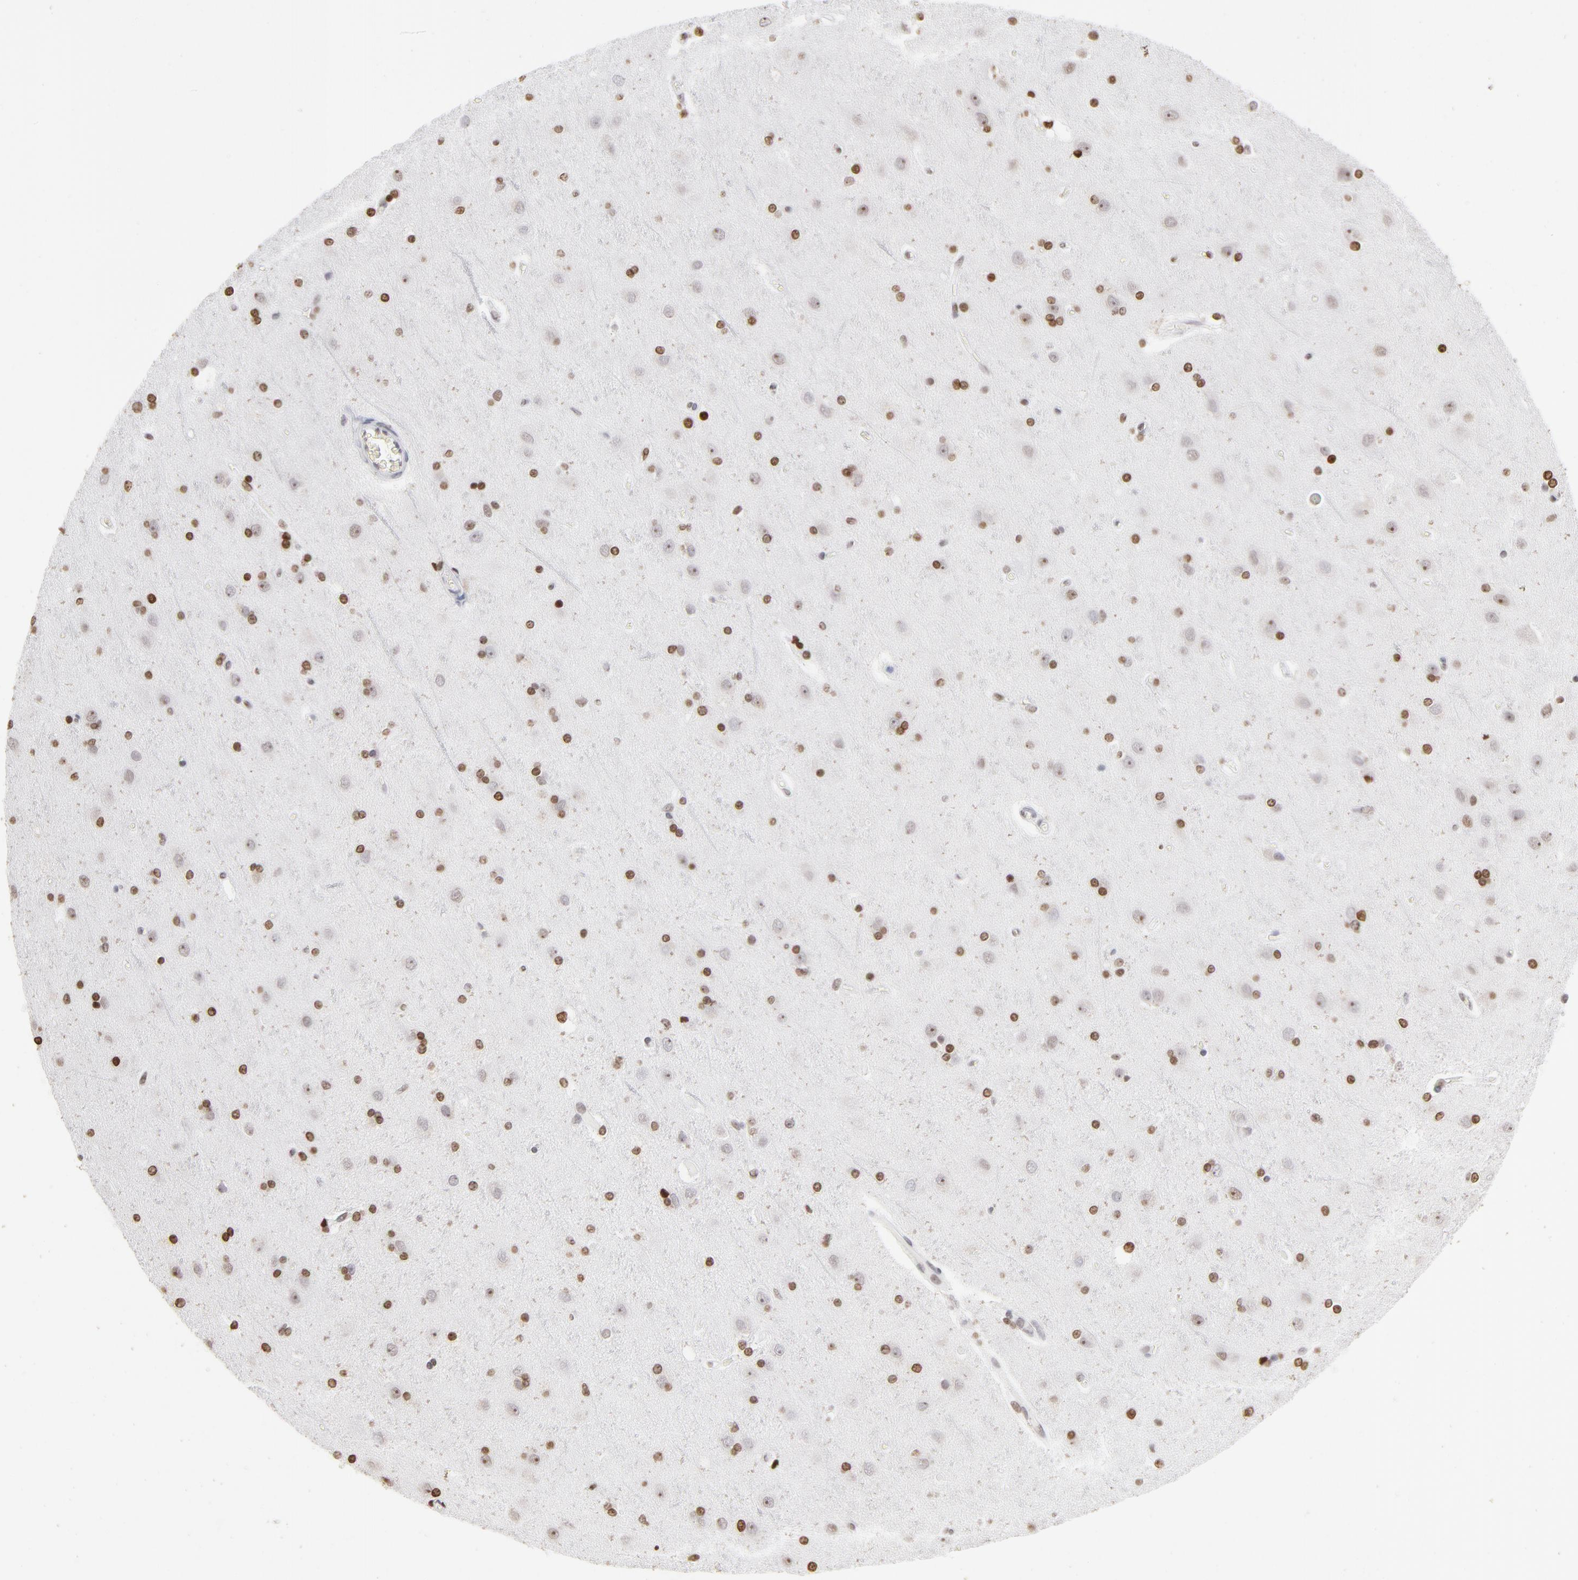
{"staining": {"intensity": "moderate", "quantity": "25%-75%", "location": "nuclear"}, "tissue": "cerebral cortex", "cell_type": "Endothelial cells", "image_type": "normal", "snomed": [{"axis": "morphology", "description": "Normal tissue, NOS"}, {"axis": "topography", "description": "Cerebral cortex"}], "caption": "A micrograph of cerebral cortex stained for a protein demonstrates moderate nuclear brown staining in endothelial cells. The protein of interest is shown in brown color, while the nuclei are stained blue.", "gene": "PARP1", "patient": {"sex": "female", "age": 54}}